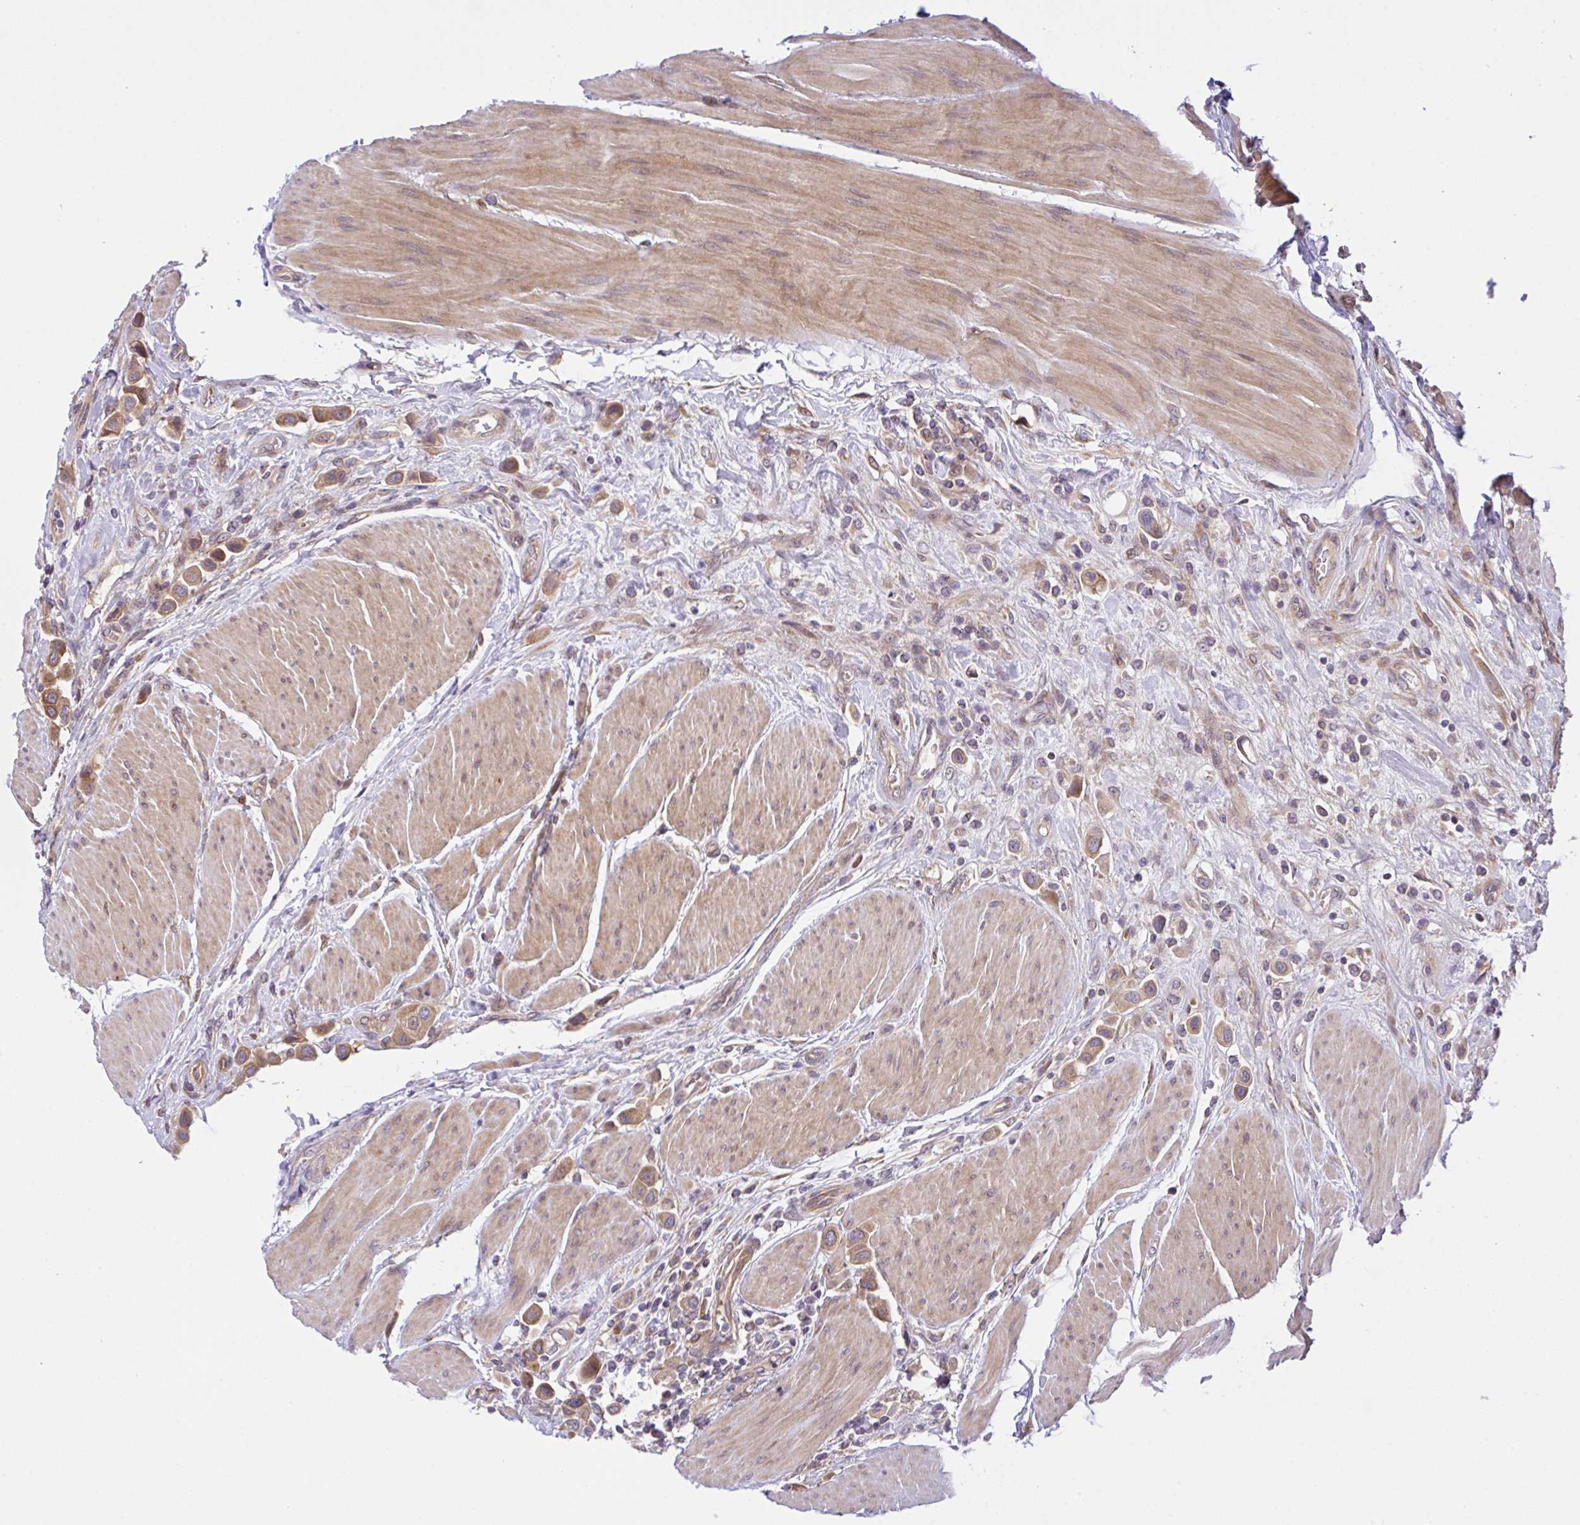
{"staining": {"intensity": "moderate", "quantity": ">75%", "location": "cytoplasmic/membranous"}, "tissue": "urothelial cancer", "cell_type": "Tumor cells", "image_type": "cancer", "snomed": [{"axis": "morphology", "description": "Urothelial carcinoma, High grade"}, {"axis": "topography", "description": "Urinary bladder"}], "caption": "The immunohistochemical stain highlights moderate cytoplasmic/membranous positivity in tumor cells of urothelial cancer tissue.", "gene": "UBE4A", "patient": {"sex": "male", "age": 50}}